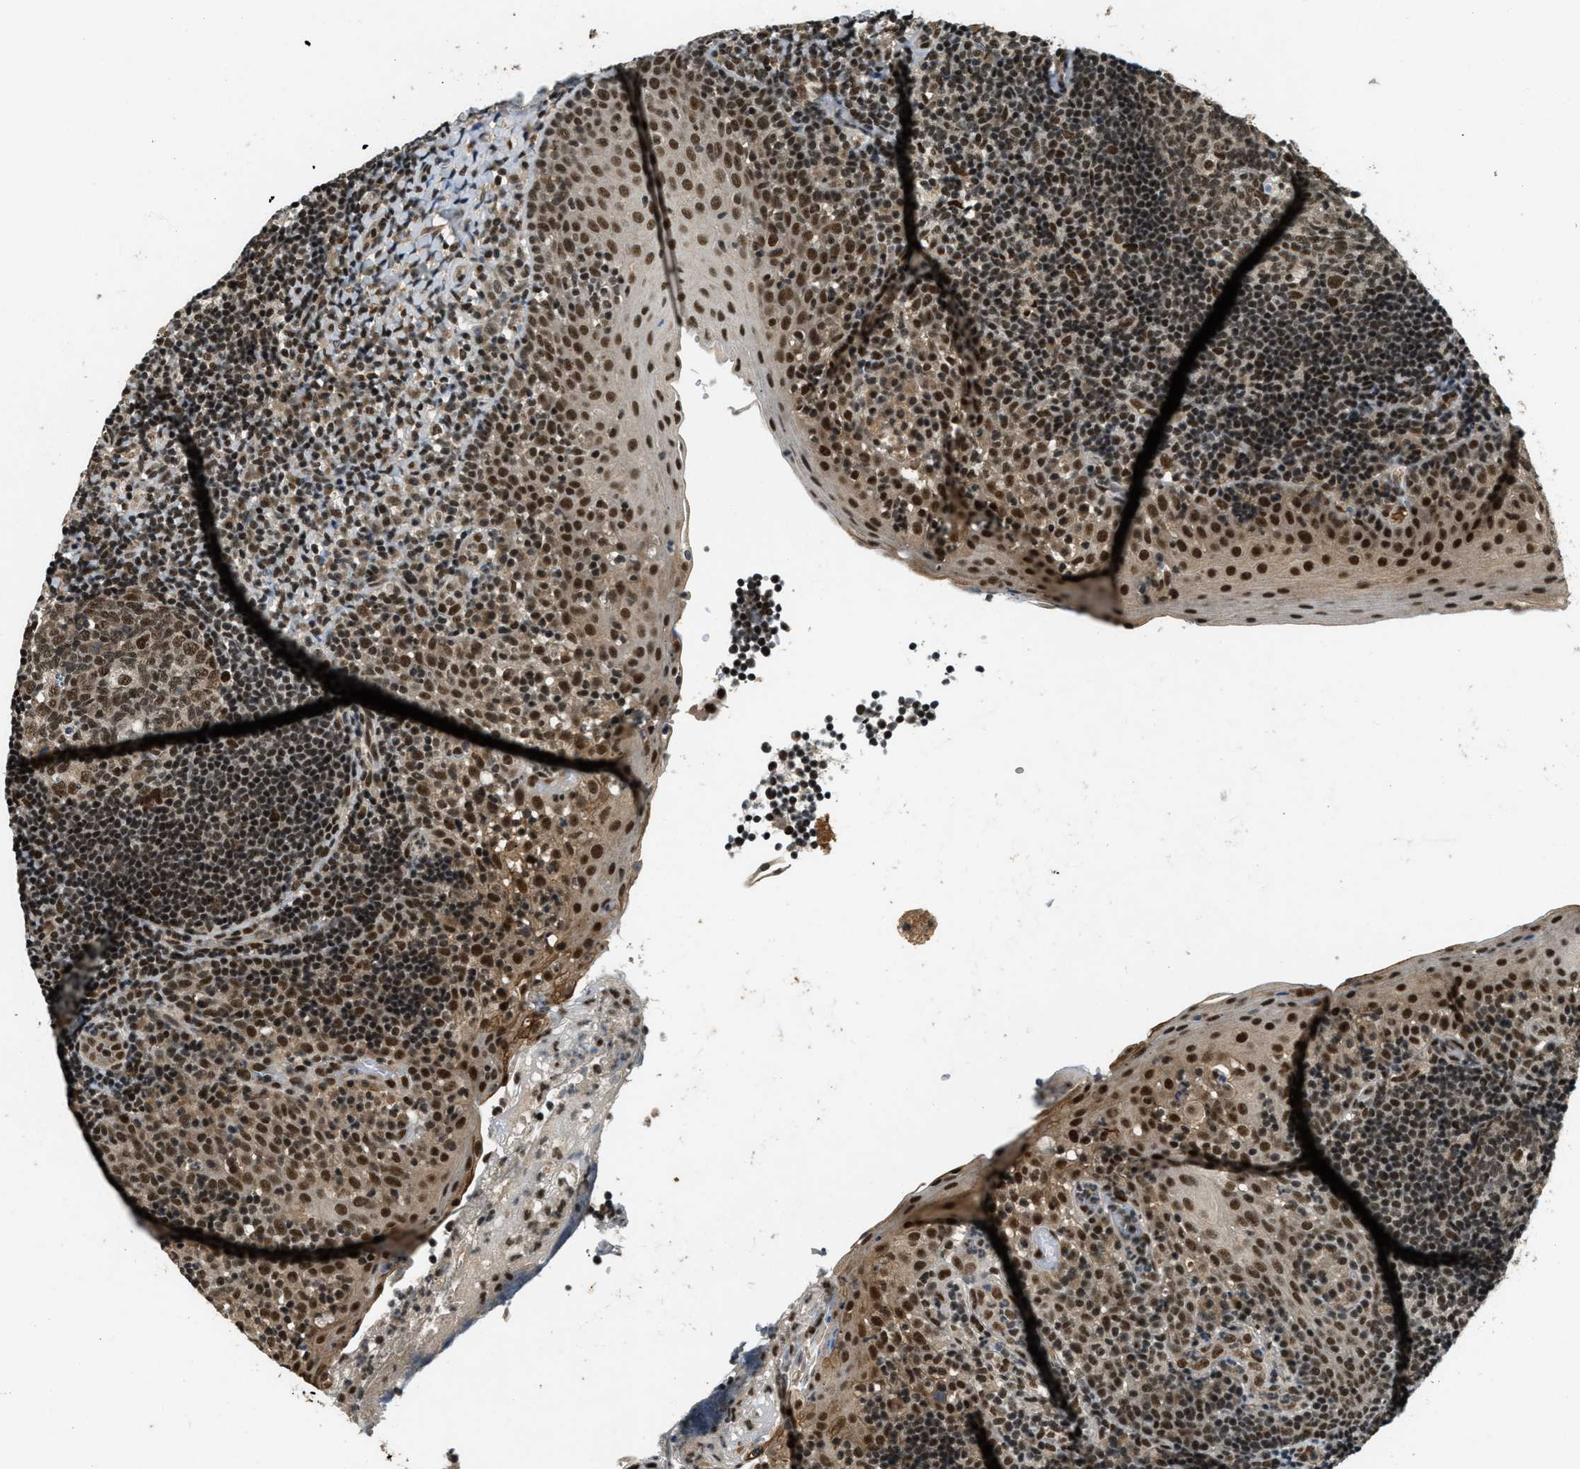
{"staining": {"intensity": "moderate", "quantity": ">75%", "location": "nuclear"}, "tissue": "tonsil", "cell_type": "Germinal center cells", "image_type": "normal", "snomed": [{"axis": "morphology", "description": "Normal tissue, NOS"}, {"axis": "topography", "description": "Tonsil"}], "caption": "Moderate nuclear staining is appreciated in about >75% of germinal center cells in normal tonsil.", "gene": "ZNF148", "patient": {"sex": "female", "age": 40}}